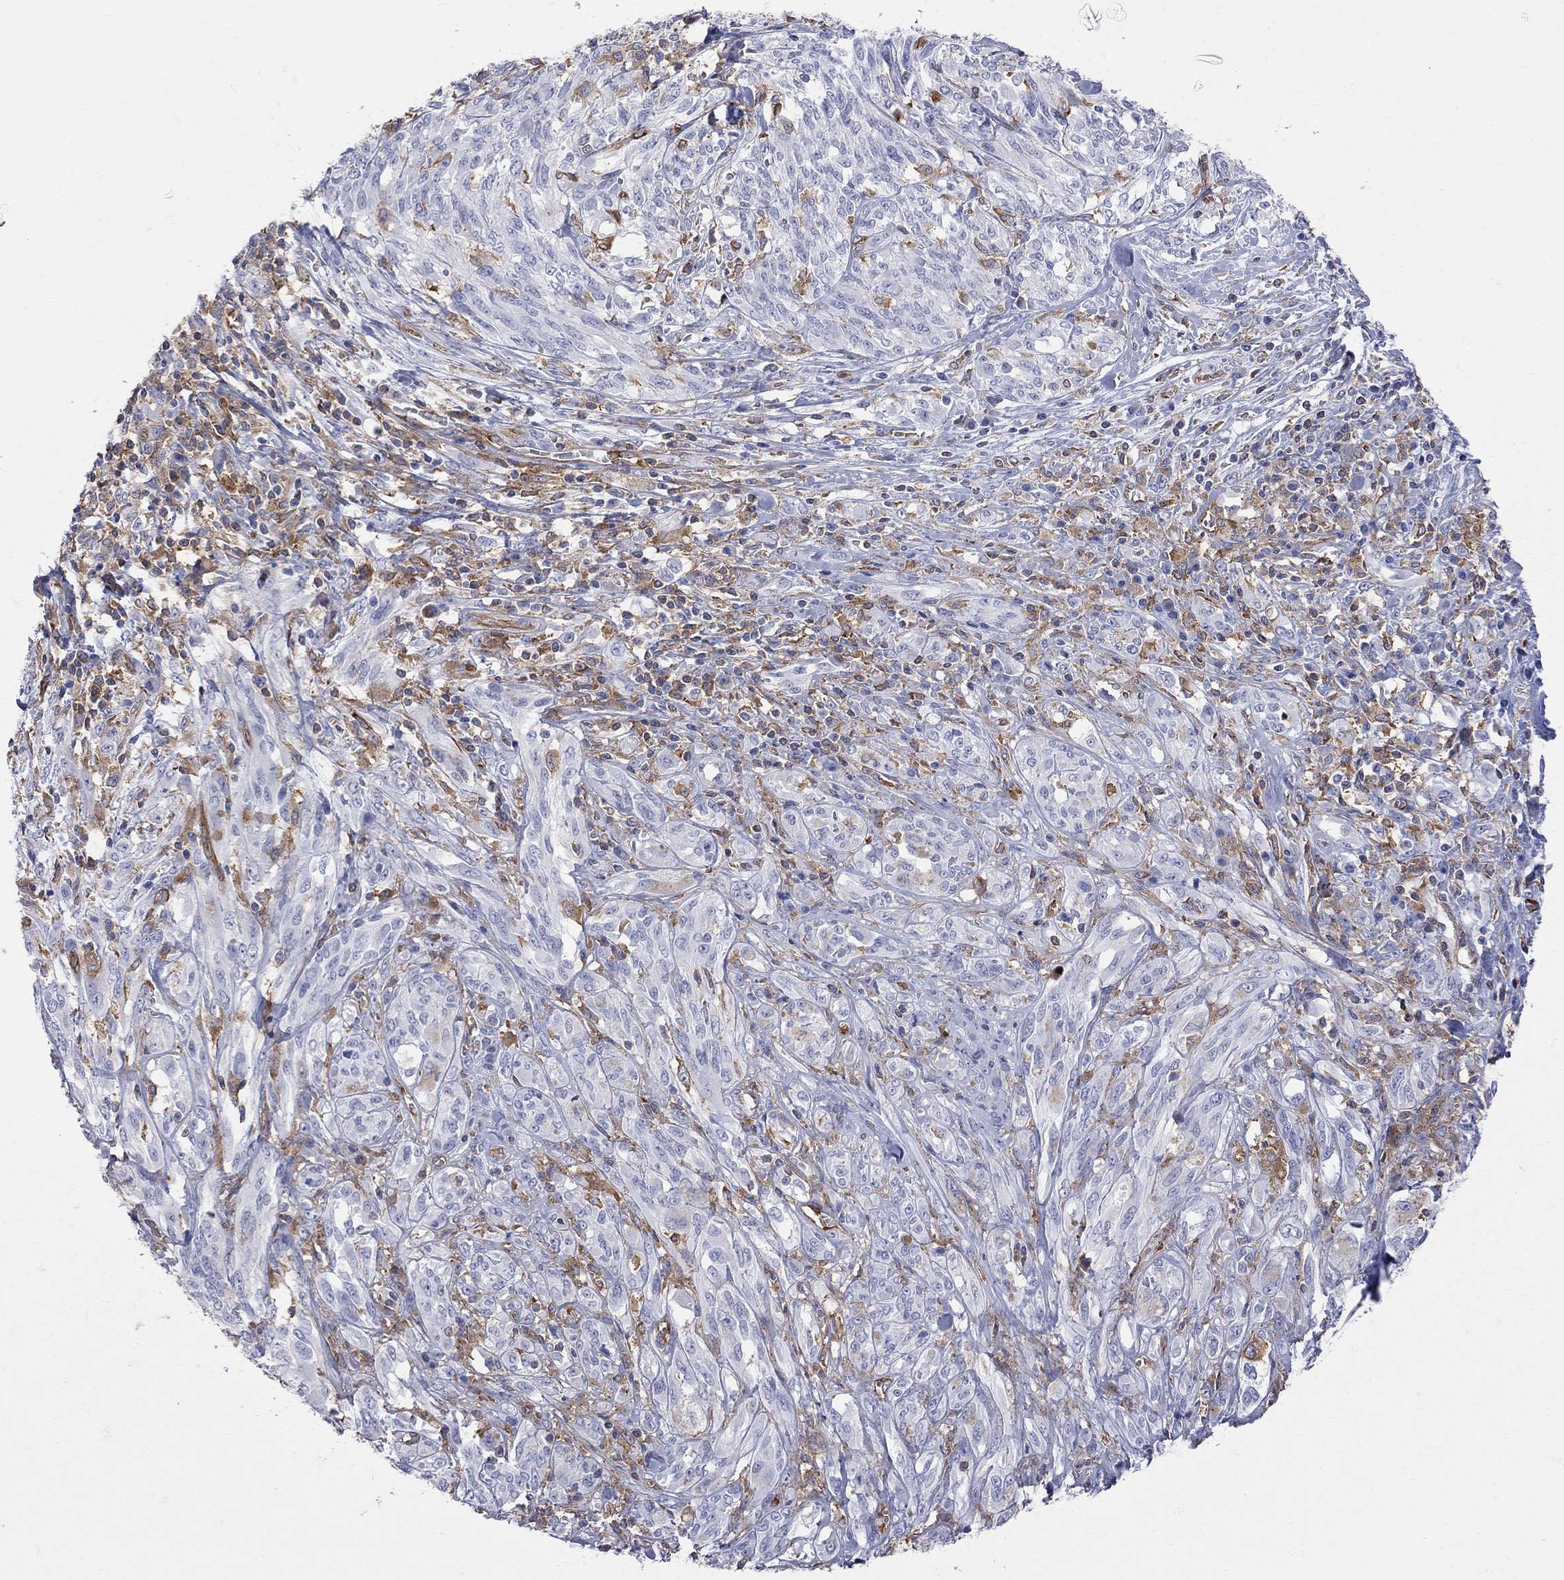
{"staining": {"intensity": "negative", "quantity": "none", "location": "none"}, "tissue": "melanoma", "cell_type": "Tumor cells", "image_type": "cancer", "snomed": [{"axis": "morphology", "description": "Malignant melanoma, NOS"}, {"axis": "topography", "description": "Skin"}], "caption": "High power microscopy photomicrograph of an immunohistochemistry photomicrograph of melanoma, revealing no significant expression in tumor cells.", "gene": "ABI3", "patient": {"sex": "female", "age": 91}}